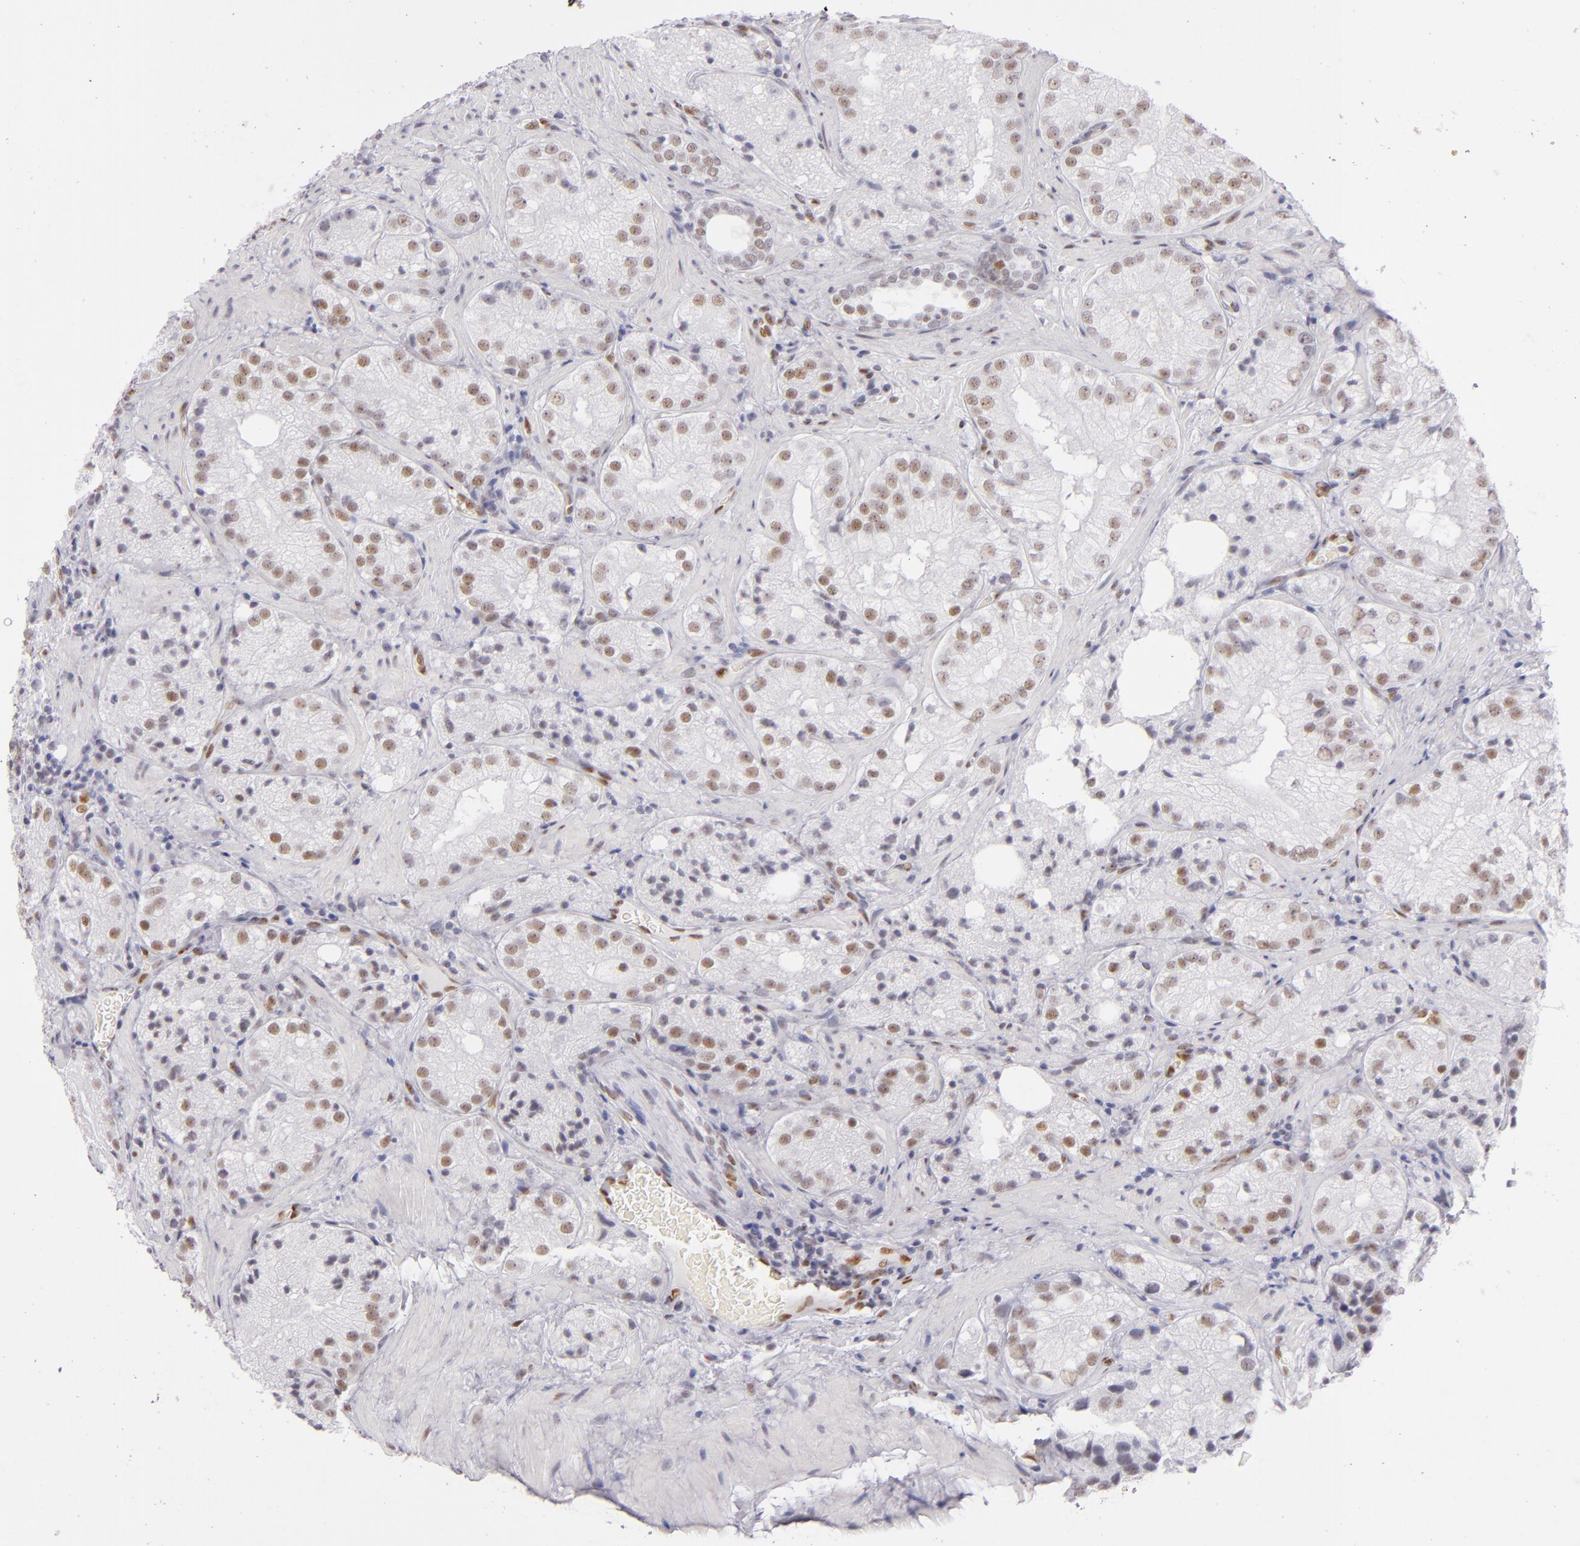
{"staining": {"intensity": "weak", "quantity": "25%-75%", "location": "nuclear"}, "tissue": "prostate cancer", "cell_type": "Tumor cells", "image_type": "cancer", "snomed": [{"axis": "morphology", "description": "Adenocarcinoma, Low grade"}, {"axis": "topography", "description": "Prostate"}], "caption": "The immunohistochemical stain shows weak nuclear positivity in tumor cells of prostate low-grade adenocarcinoma tissue. (IHC, brightfield microscopy, high magnification).", "gene": "TOP3A", "patient": {"sex": "male", "age": 60}}